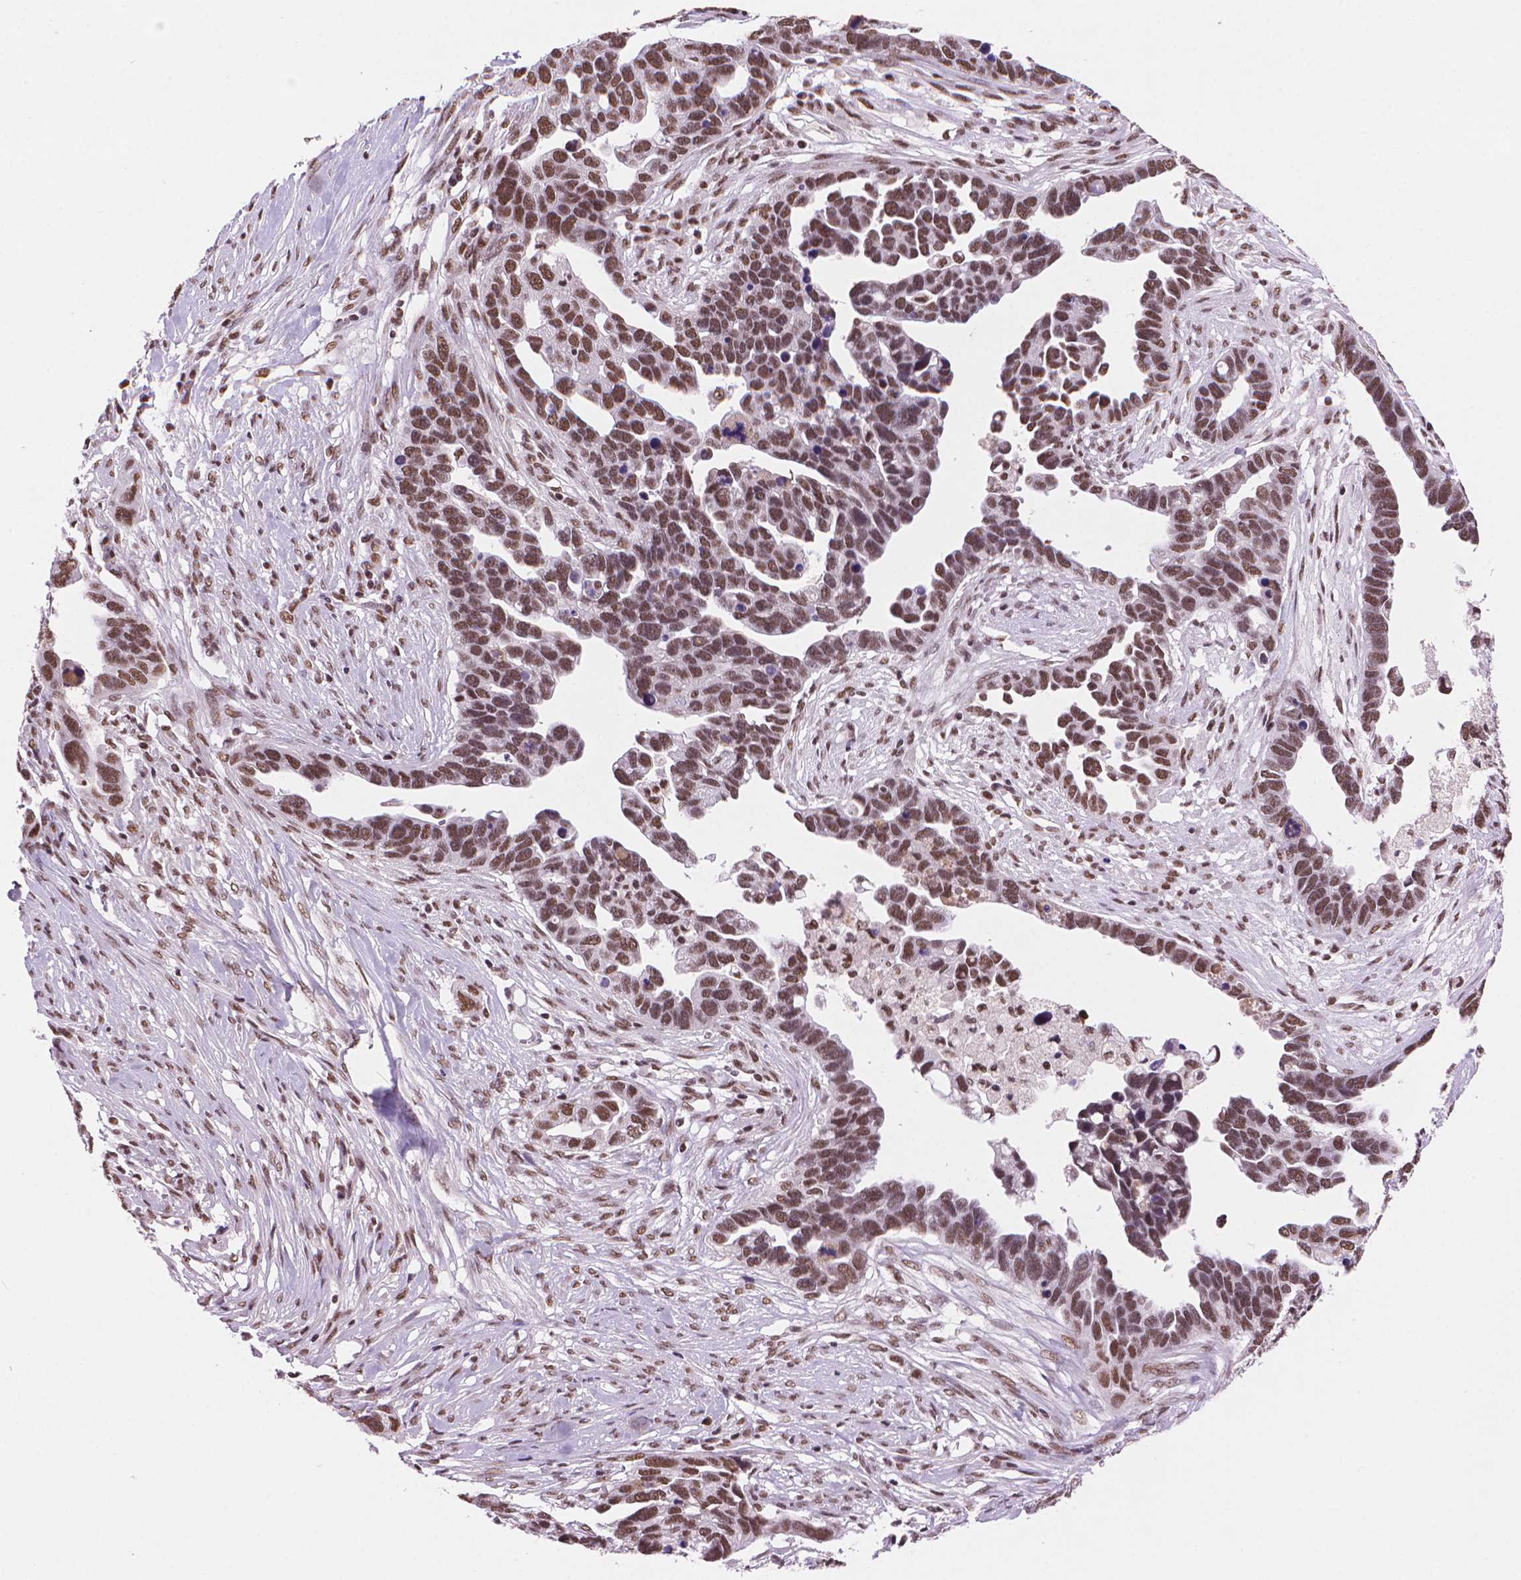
{"staining": {"intensity": "moderate", "quantity": ">75%", "location": "nuclear"}, "tissue": "ovarian cancer", "cell_type": "Tumor cells", "image_type": "cancer", "snomed": [{"axis": "morphology", "description": "Cystadenocarcinoma, serous, NOS"}, {"axis": "topography", "description": "Ovary"}], "caption": "An image showing moderate nuclear staining in about >75% of tumor cells in serous cystadenocarcinoma (ovarian), as visualized by brown immunohistochemical staining.", "gene": "RPA4", "patient": {"sex": "female", "age": 54}}